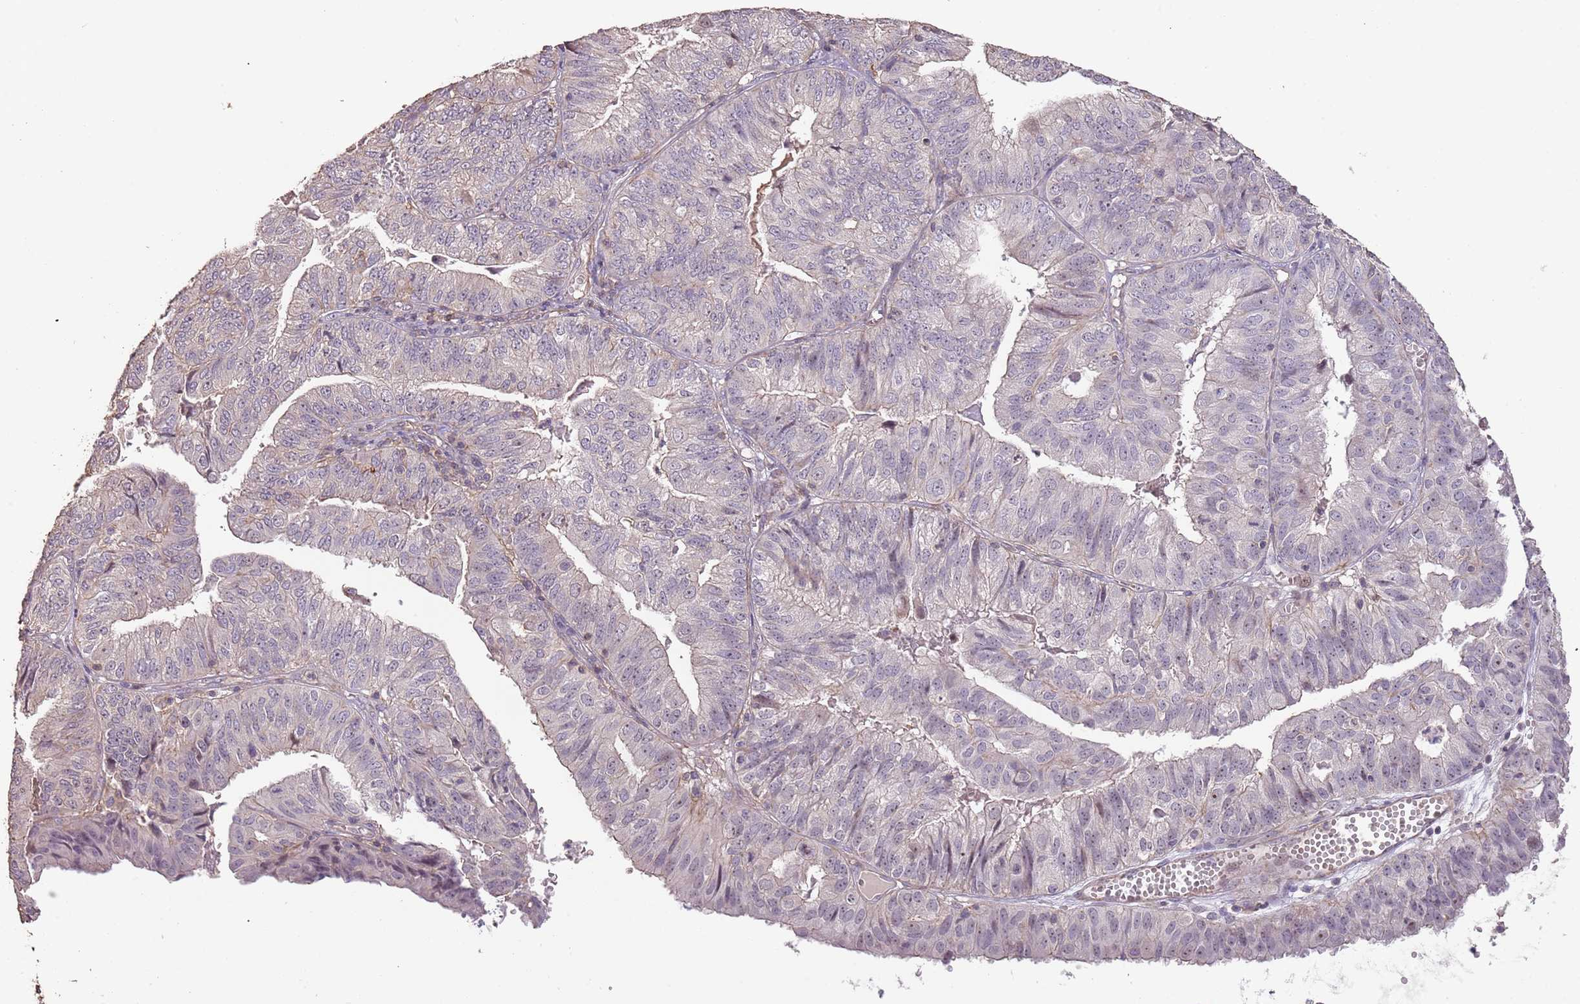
{"staining": {"intensity": "negative", "quantity": "none", "location": "none"}, "tissue": "endometrial cancer", "cell_type": "Tumor cells", "image_type": "cancer", "snomed": [{"axis": "morphology", "description": "Adenocarcinoma, NOS"}, {"axis": "topography", "description": "Endometrium"}], "caption": "A high-resolution photomicrograph shows IHC staining of endometrial adenocarcinoma, which shows no significant expression in tumor cells. The staining is performed using DAB brown chromogen with nuclei counter-stained in using hematoxylin.", "gene": "ADTRP", "patient": {"sex": "female", "age": 56}}